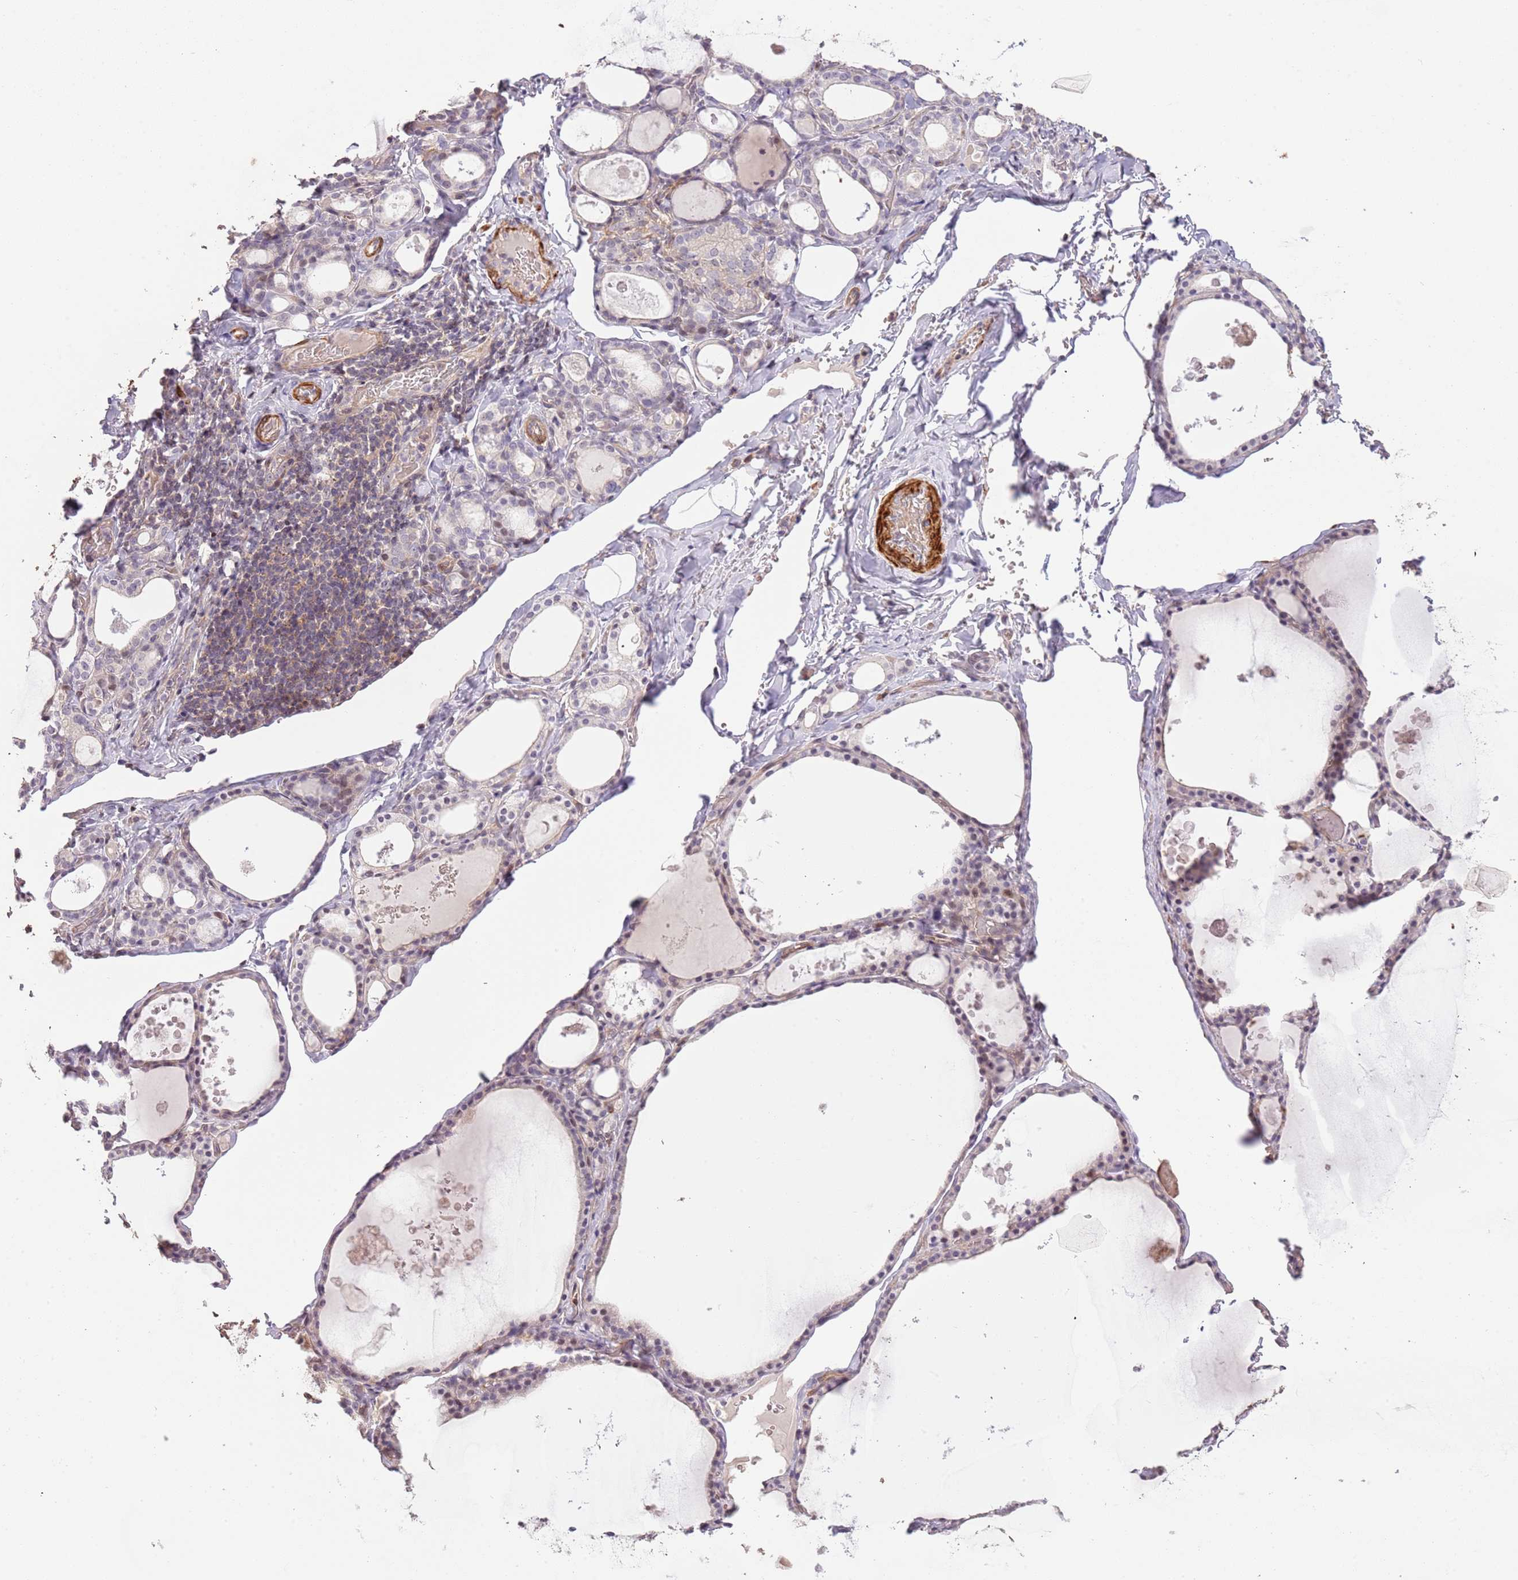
{"staining": {"intensity": "weak", "quantity": "<25%", "location": "nuclear"}, "tissue": "thyroid gland", "cell_type": "Glandular cells", "image_type": "normal", "snomed": [{"axis": "morphology", "description": "Normal tissue, NOS"}, {"axis": "topography", "description": "Thyroid gland"}], "caption": "Glandular cells show no significant protein staining in normal thyroid gland. (Brightfield microscopy of DAB (3,3'-diaminobenzidine) immunohistochemistry at high magnification).", "gene": "ADTRP", "patient": {"sex": "male", "age": 56}}